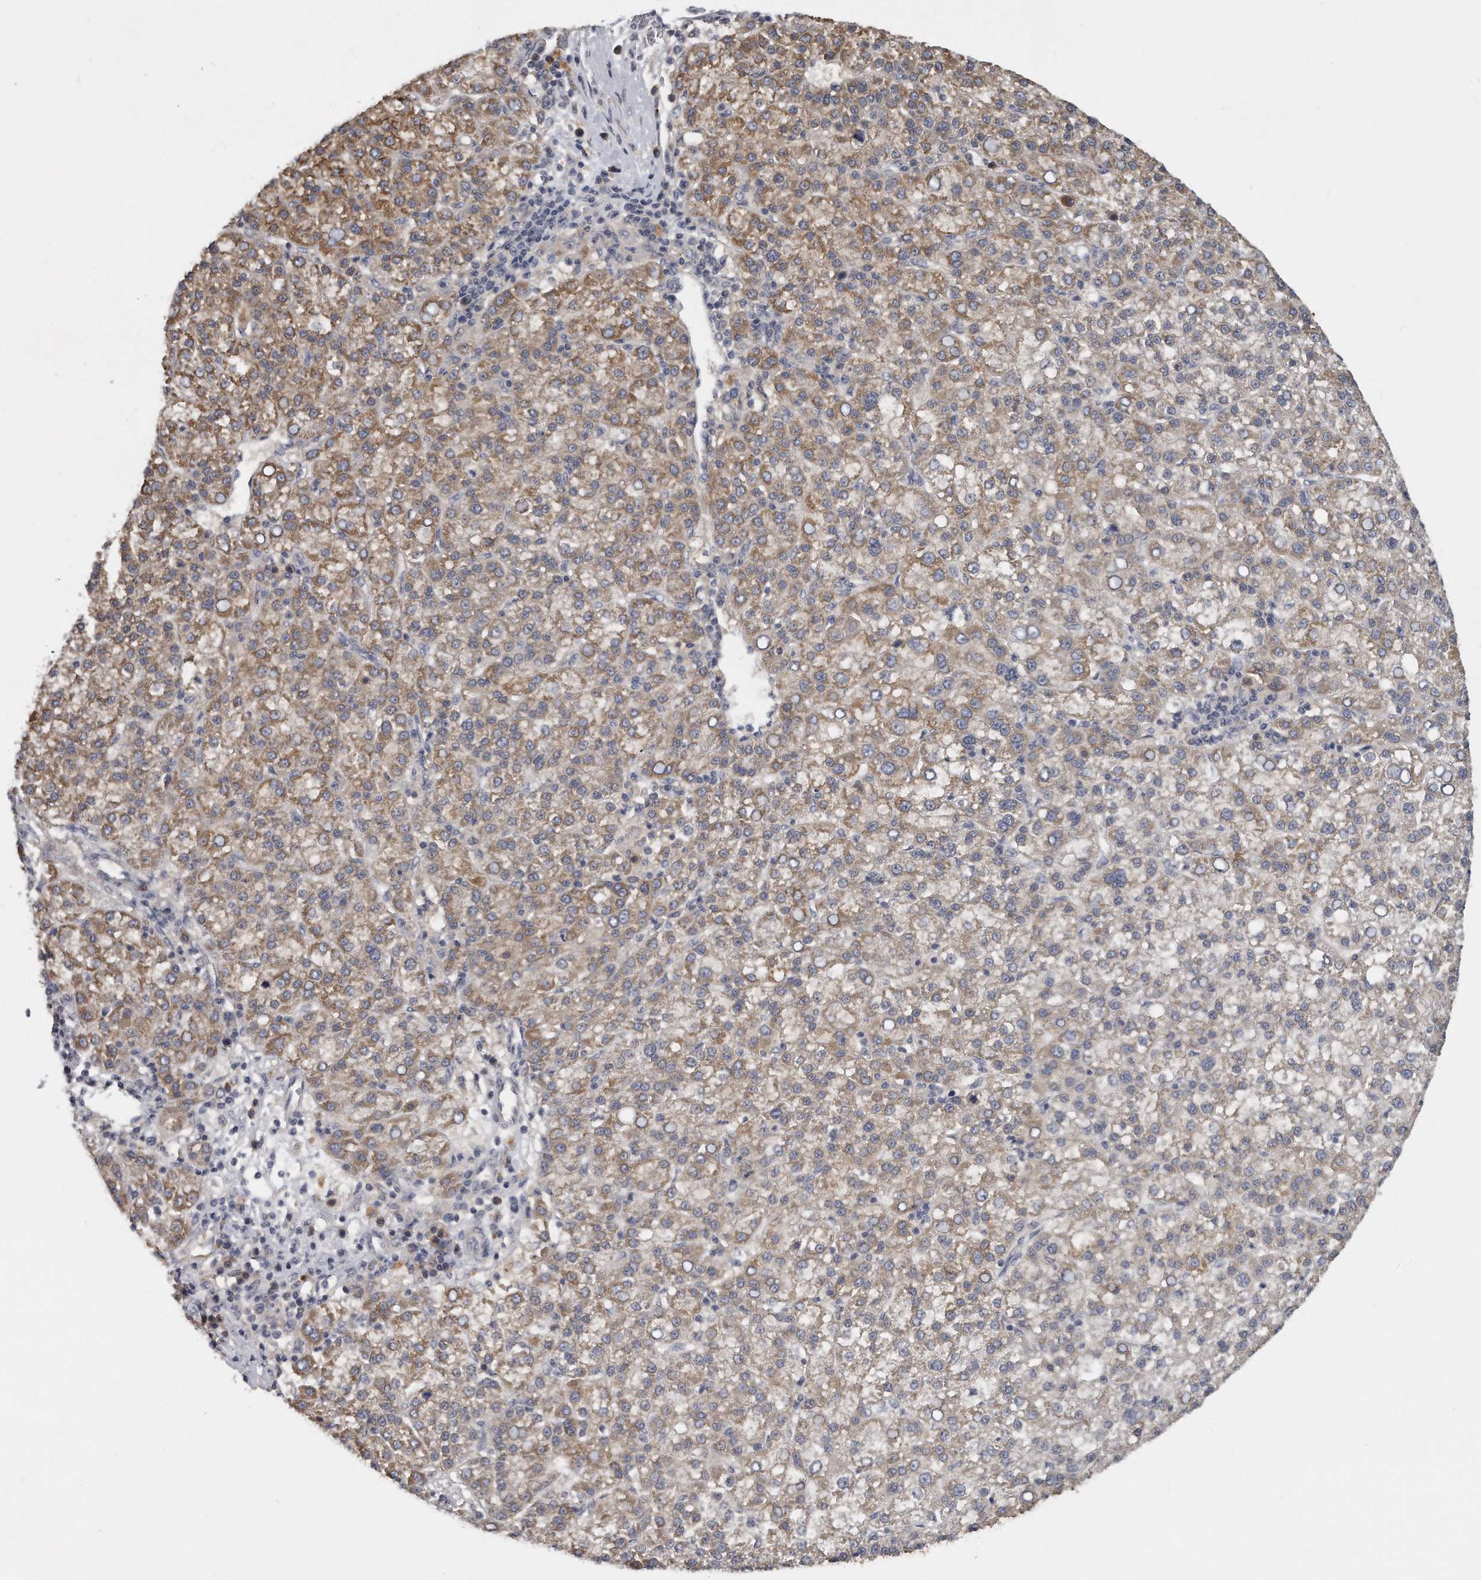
{"staining": {"intensity": "moderate", "quantity": "<25%", "location": "cytoplasmic/membranous"}, "tissue": "liver cancer", "cell_type": "Tumor cells", "image_type": "cancer", "snomed": [{"axis": "morphology", "description": "Carcinoma, Hepatocellular, NOS"}, {"axis": "topography", "description": "Liver"}], "caption": "A low amount of moderate cytoplasmic/membranous expression is appreciated in about <25% of tumor cells in liver hepatocellular carcinoma tissue. The protein is shown in brown color, while the nuclei are stained blue.", "gene": "TRAPPC14", "patient": {"sex": "female", "age": 58}}